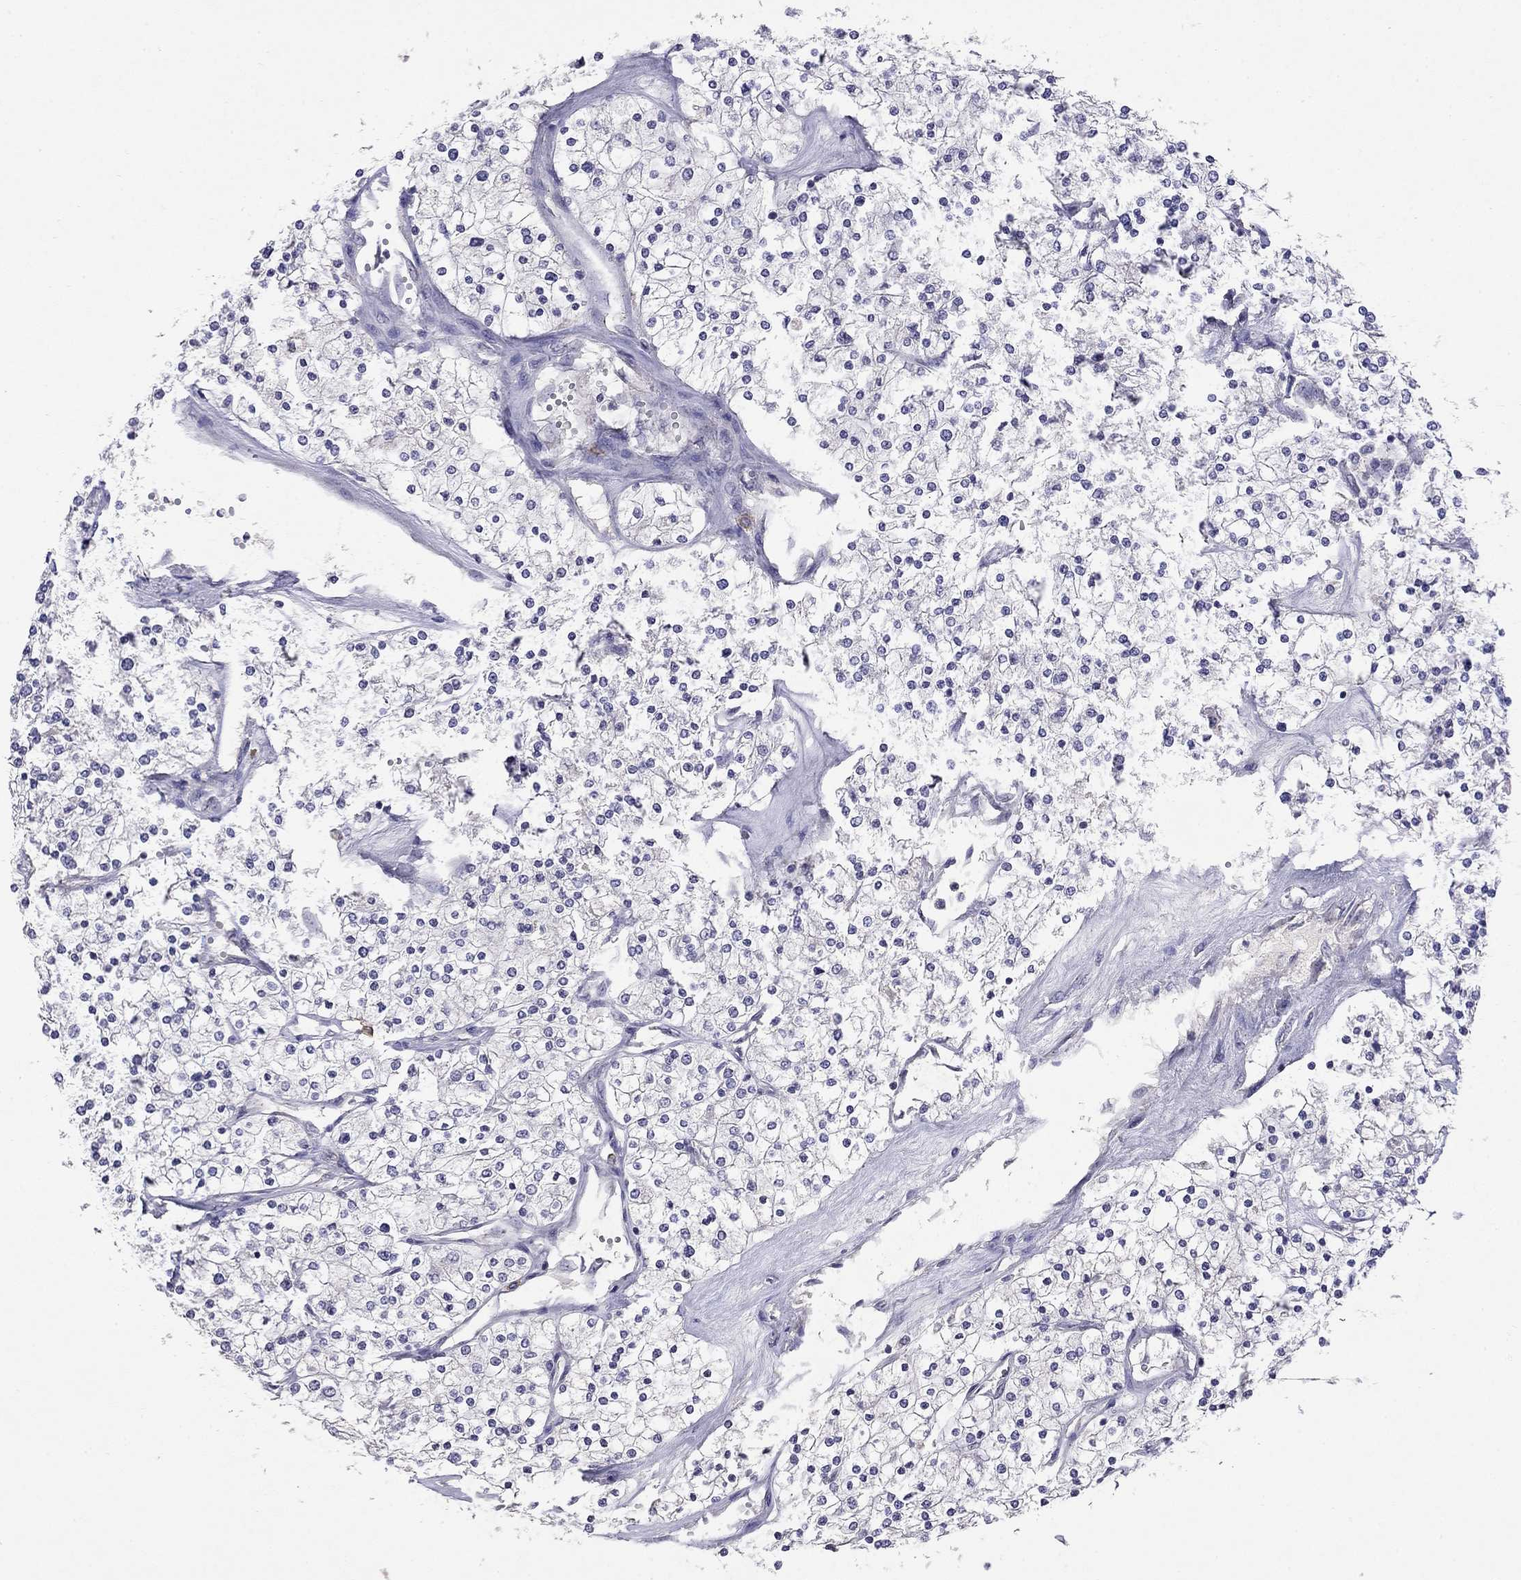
{"staining": {"intensity": "negative", "quantity": "none", "location": "none"}, "tissue": "renal cancer", "cell_type": "Tumor cells", "image_type": "cancer", "snomed": [{"axis": "morphology", "description": "Adenocarcinoma, NOS"}, {"axis": "topography", "description": "Kidney"}], "caption": "Immunohistochemistry micrograph of neoplastic tissue: human renal cancer stained with DAB reveals no significant protein expression in tumor cells.", "gene": "WNK3", "patient": {"sex": "male", "age": 80}}